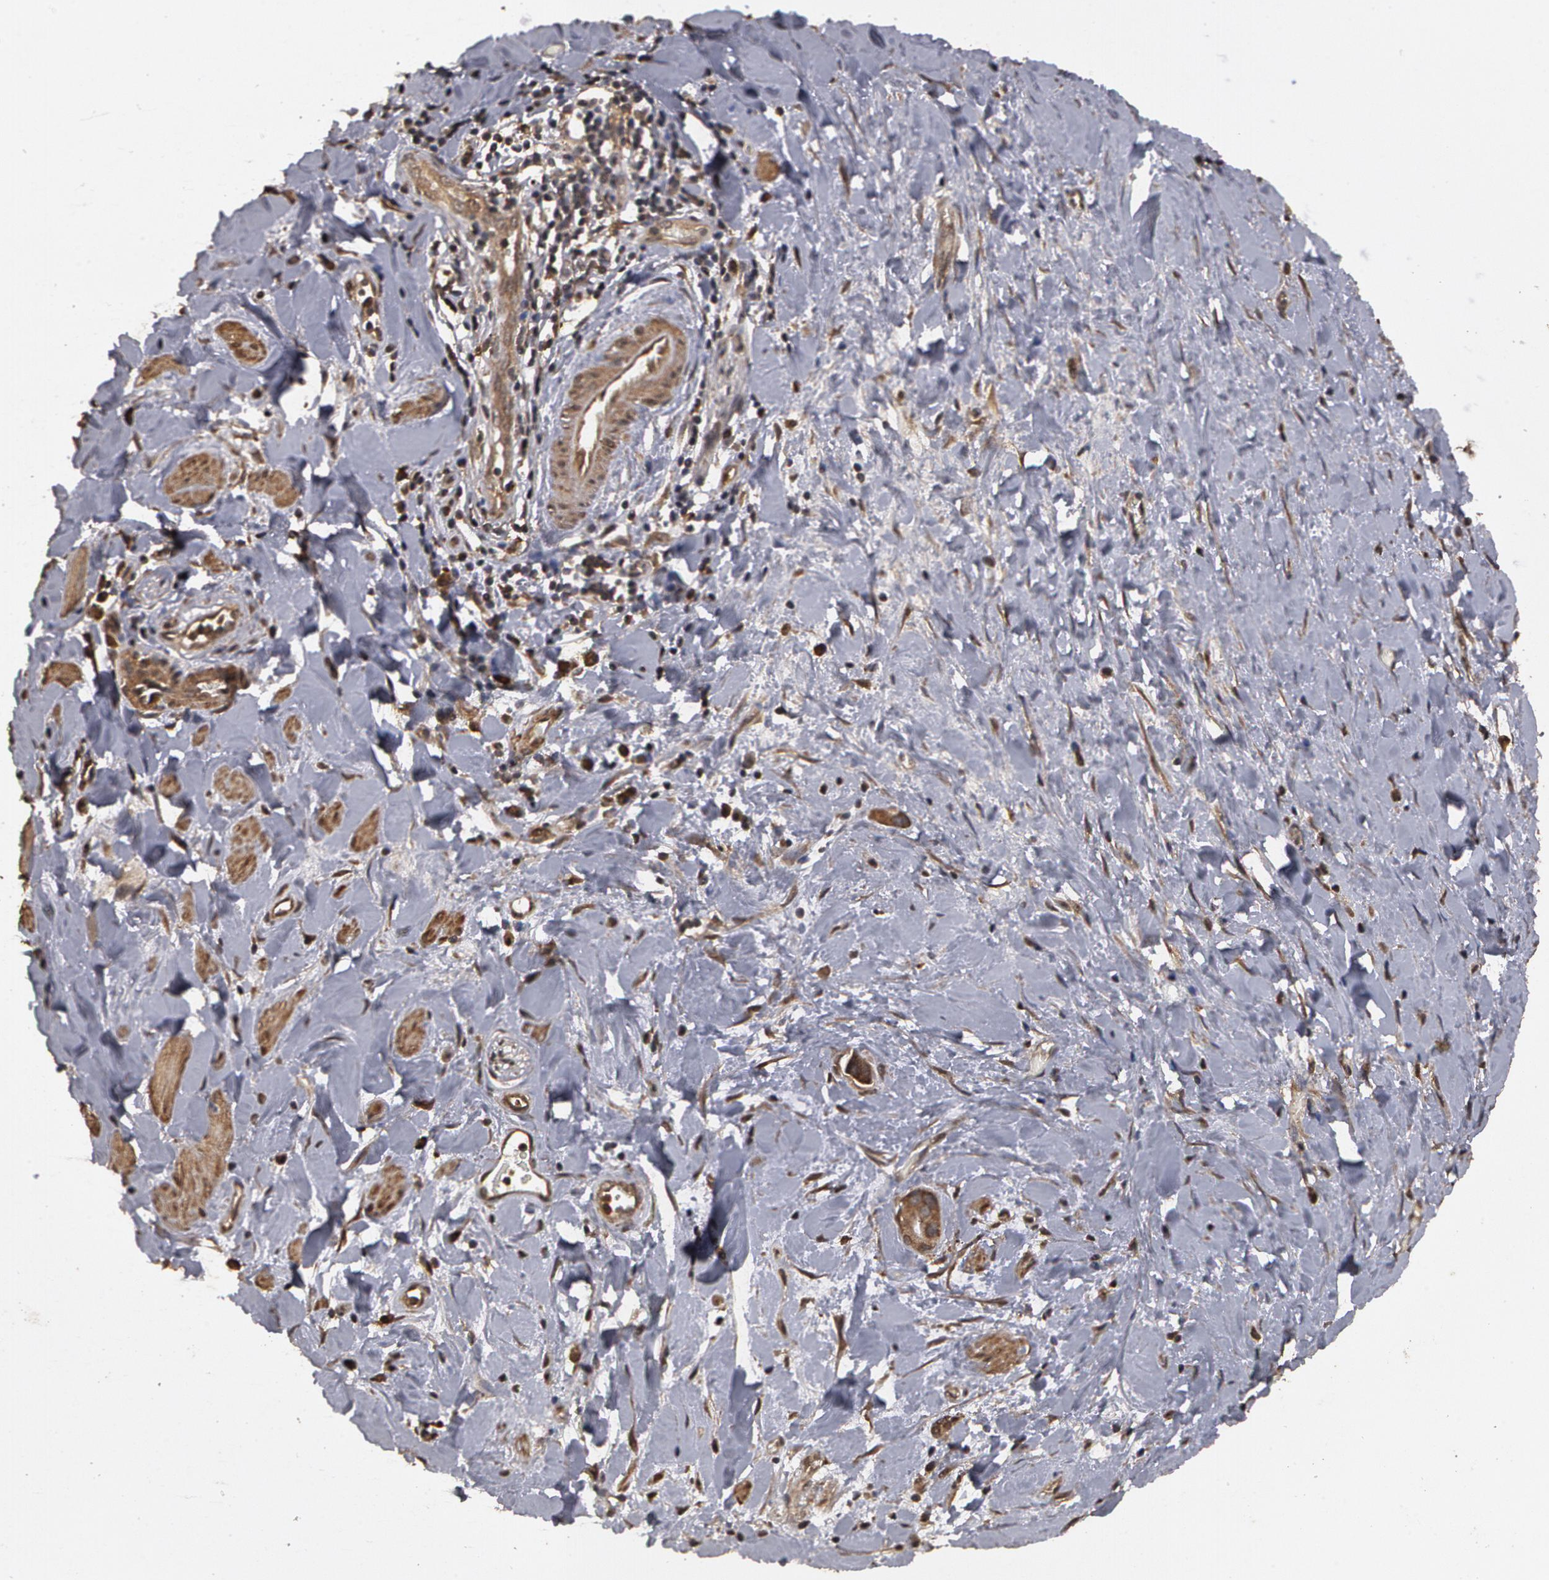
{"staining": {"intensity": "weak", "quantity": "25%-75%", "location": "cytoplasmic/membranous"}, "tissue": "liver cancer", "cell_type": "Tumor cells", "image_type": "cancer", "snomed": [{"axis": "morphology", "description": "Cholangiocarcinoma"}, {"axis": "topography", "description": "Liver"}], "caption": "Human liver cancer (cholangiocarcinoma) stained with a protein marker exhibits weak staining in tumor cells.", "gene": "CALR", "patient": {"sex": "female", "age": 65}}